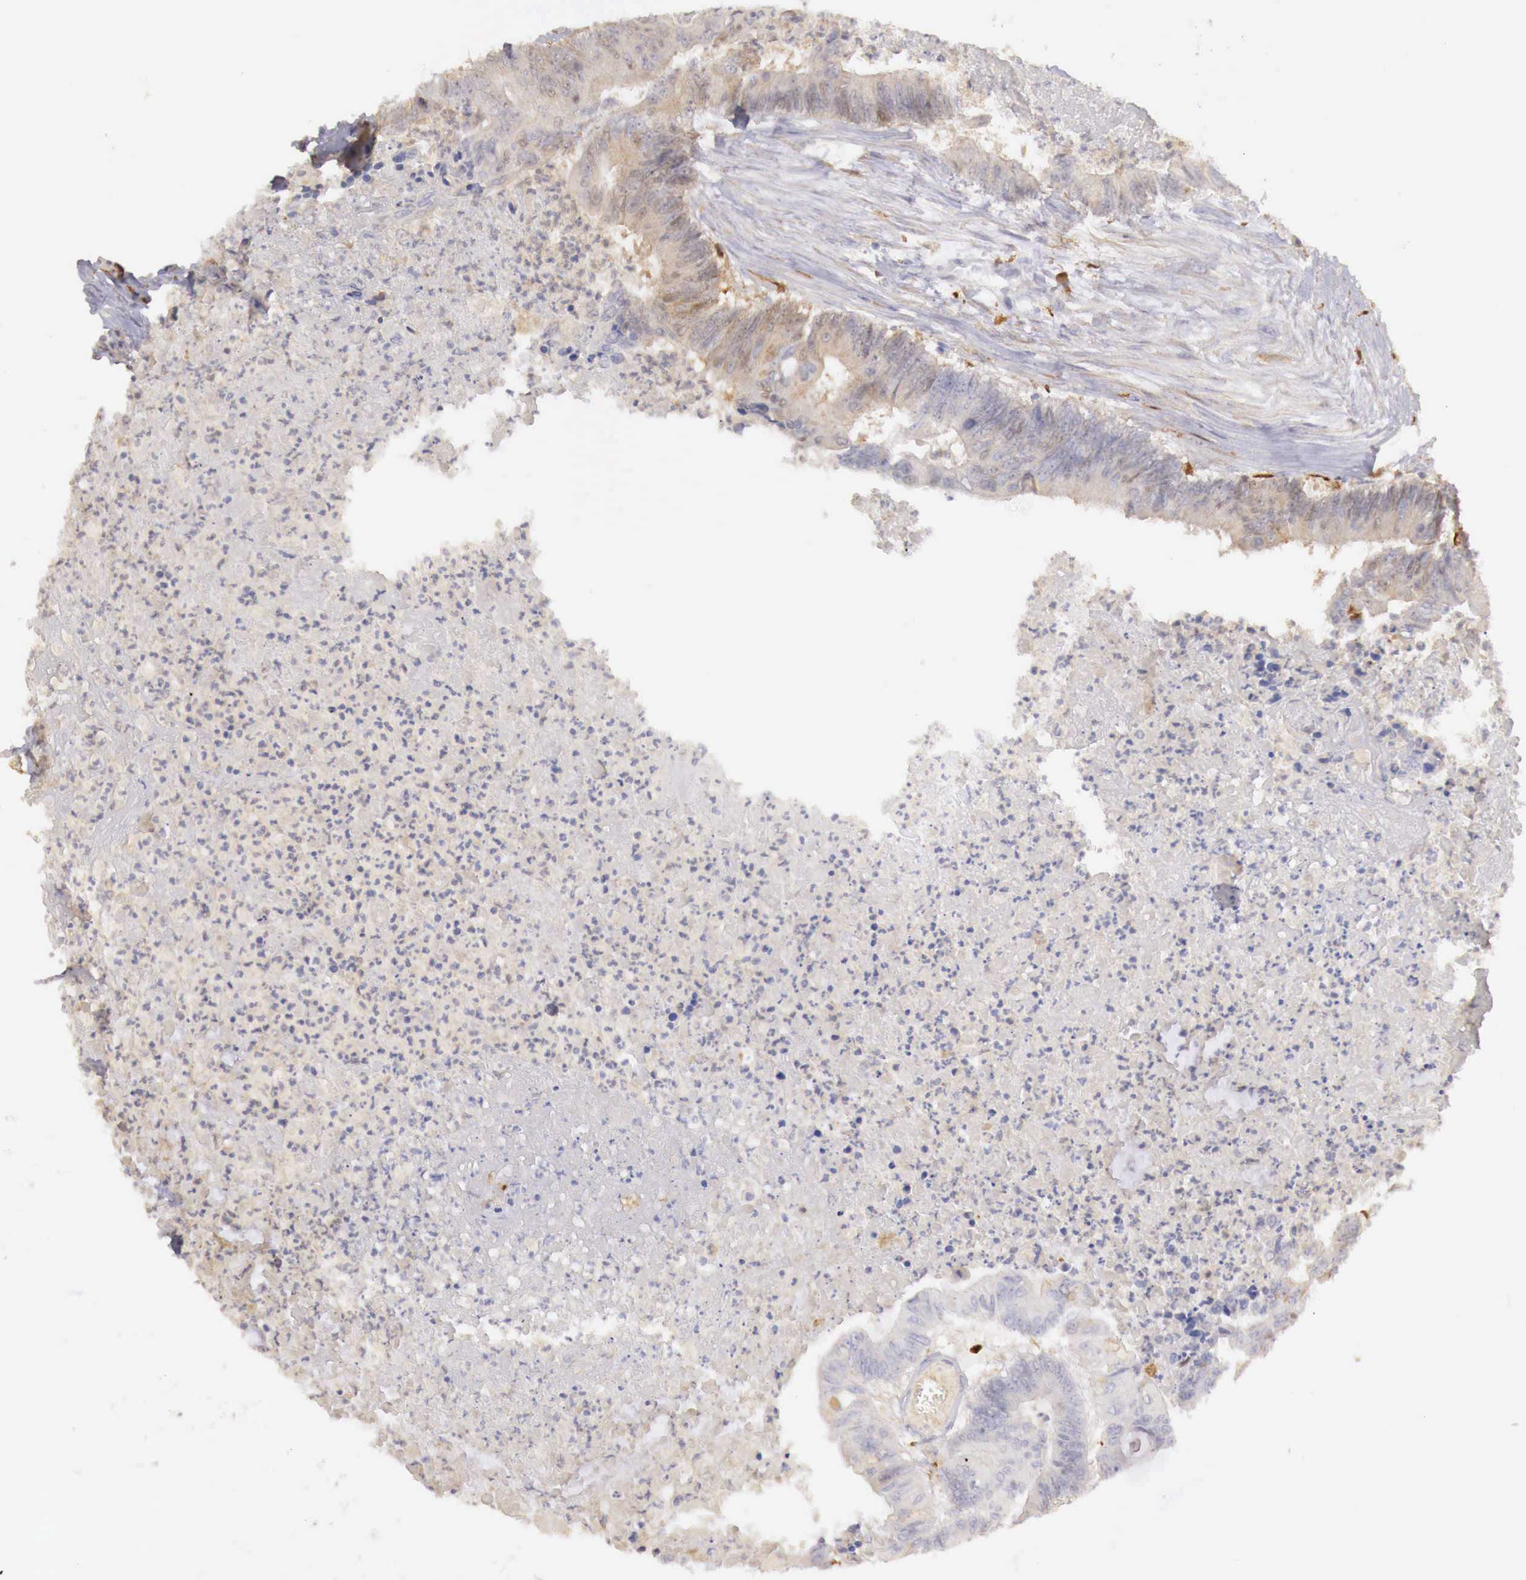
{"staining": {"intensity": "weak", "quantity": "25%-75%", "location": "cytoplasmic/membranous"}, "tissue": "colorectal cancer", "cell_type": "Tumor cells", "image_type": "cancer", "snomed": [{"axis": "morphology", "description": "Adenocarcinoma, NOS"}, {"axis": "topography", "description": "Colon"}], "caption": "IHC staining of colorectal cancer (adenocarcinoma), which demonstrates low levels of weak cytoplasmic/membranous expression in approximately 25%-75% of tumor cells indicating weak cytoplasmic/membranous protein staining. The staining was performed using DAB (3,3'-diaminobenzidine) (brown) for protein detection and nuclei were counterstained in hematoxylin (blue).", "gene": "RENBP", "patient": {"sex": "male", "age": 65}}